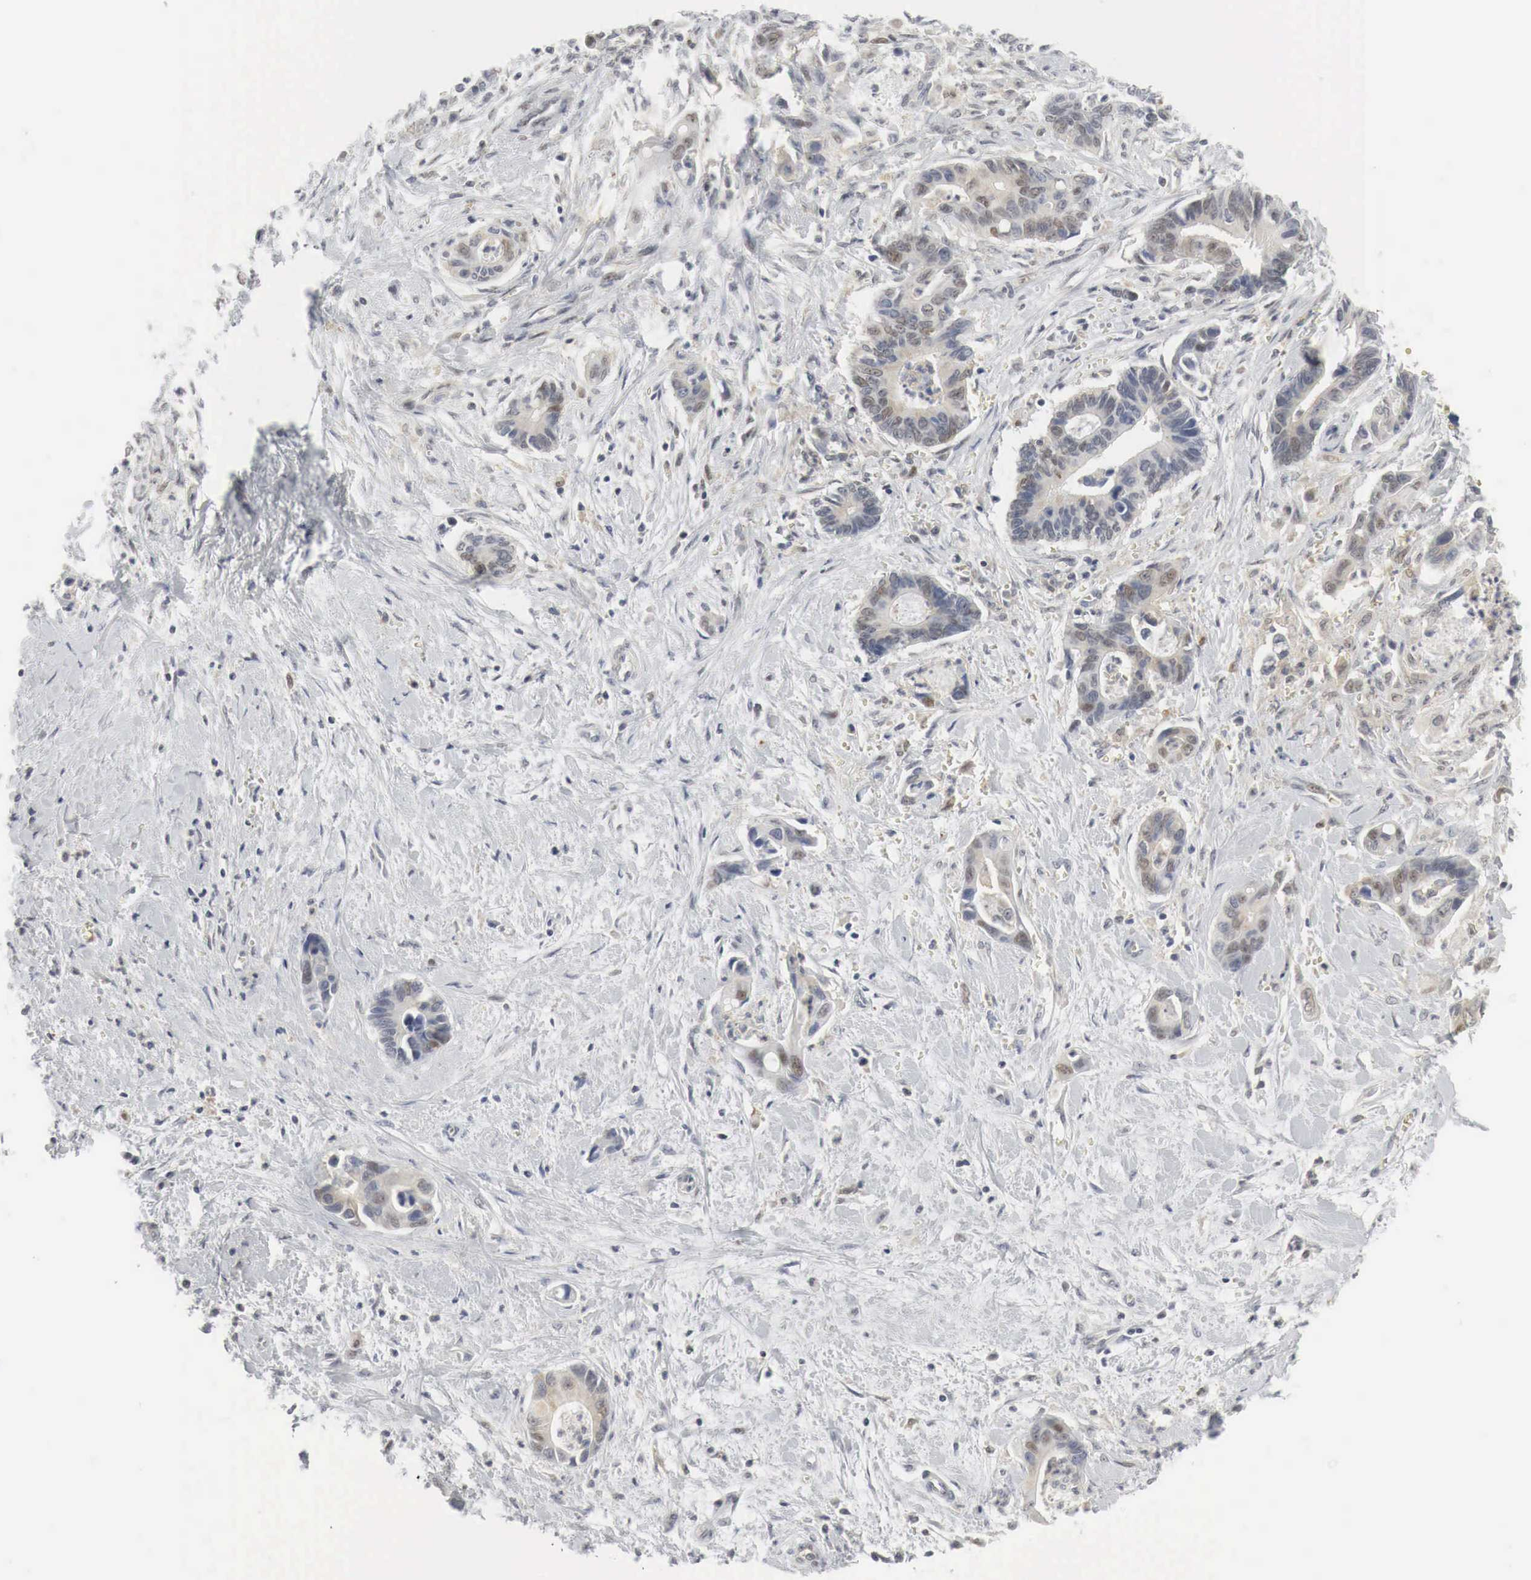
{"staining": {"intensity": "weak", "quantity": "<25%", "location": "nuclear"}, "tissue": "pancreatic cancer", "cell_type": "Tumor cells", "image_type": "cancer", "snomed": [{"axis": "morphology", "description": "Adenocarcinoma, NOS"}, {"axis": "topography", "description": "Pancreas"}], "caption": "Immunohistochemistry photomicrograph of human pancreatic cancer stained for a protein (brown), which shows no expression in tumor cells.", "gene": "MYC", "patient": {"sex": "female", "age": 70}}